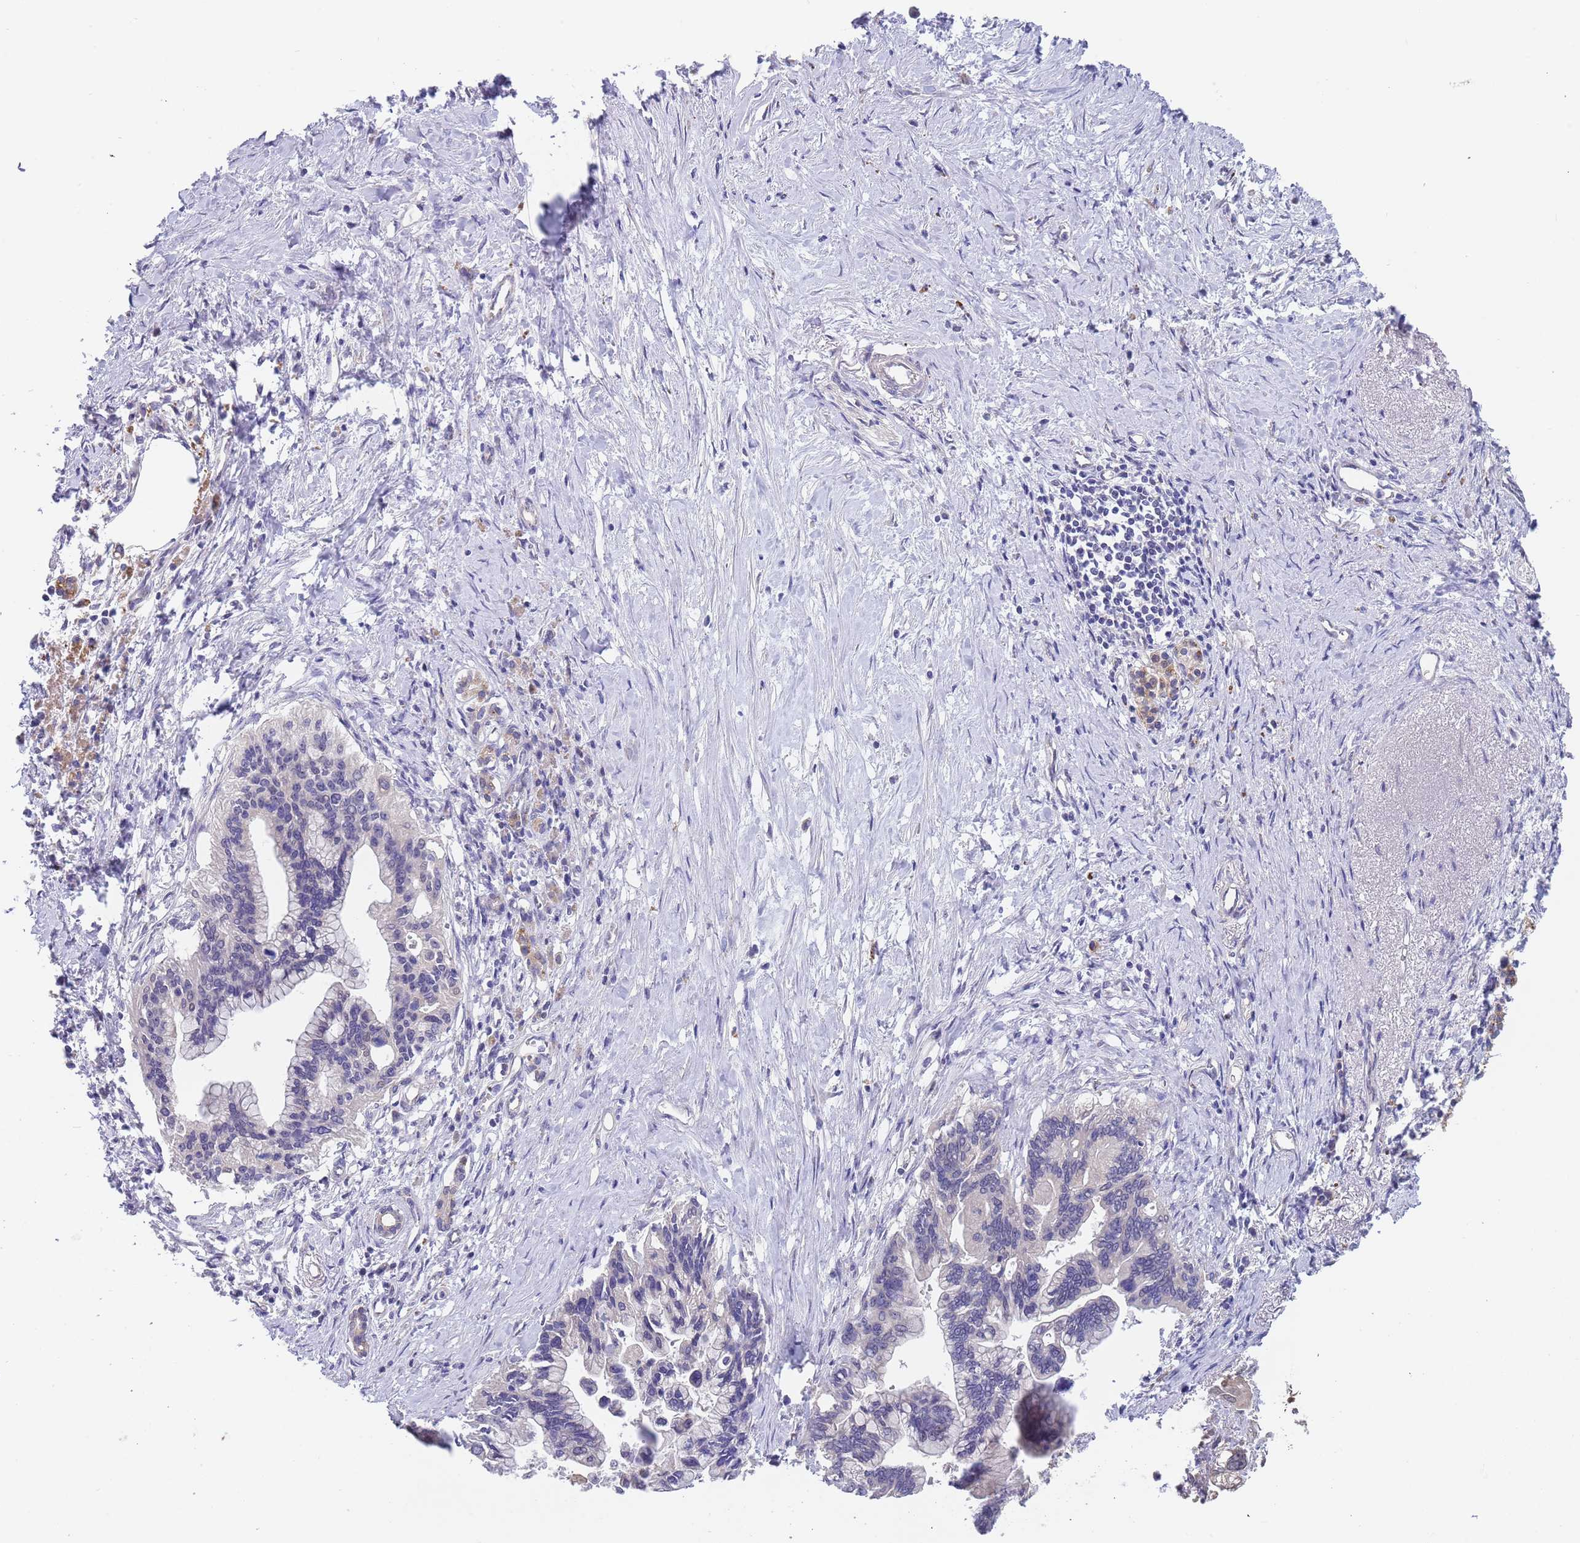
{"staining": {"intensity": "negative", "quantity": "none", "location": "none"}, "tissue": "pancreatic cancer", "cell_type": "Tumor cells", "image_type": "cancer", "snomed": [{"axis": "morphology", "description": "Adenocarcinoma, NOS"}, {"axis": "topography", "description": "Pancreas"}], "caption": "This is a histopathology image of immunohistochemistry (IHC) staining of adenocarcinoma (pancreatic), which shows no expression in tumor cells.", "gene": "TMEM64", "patient": {"sex": "female", "age": 83}}